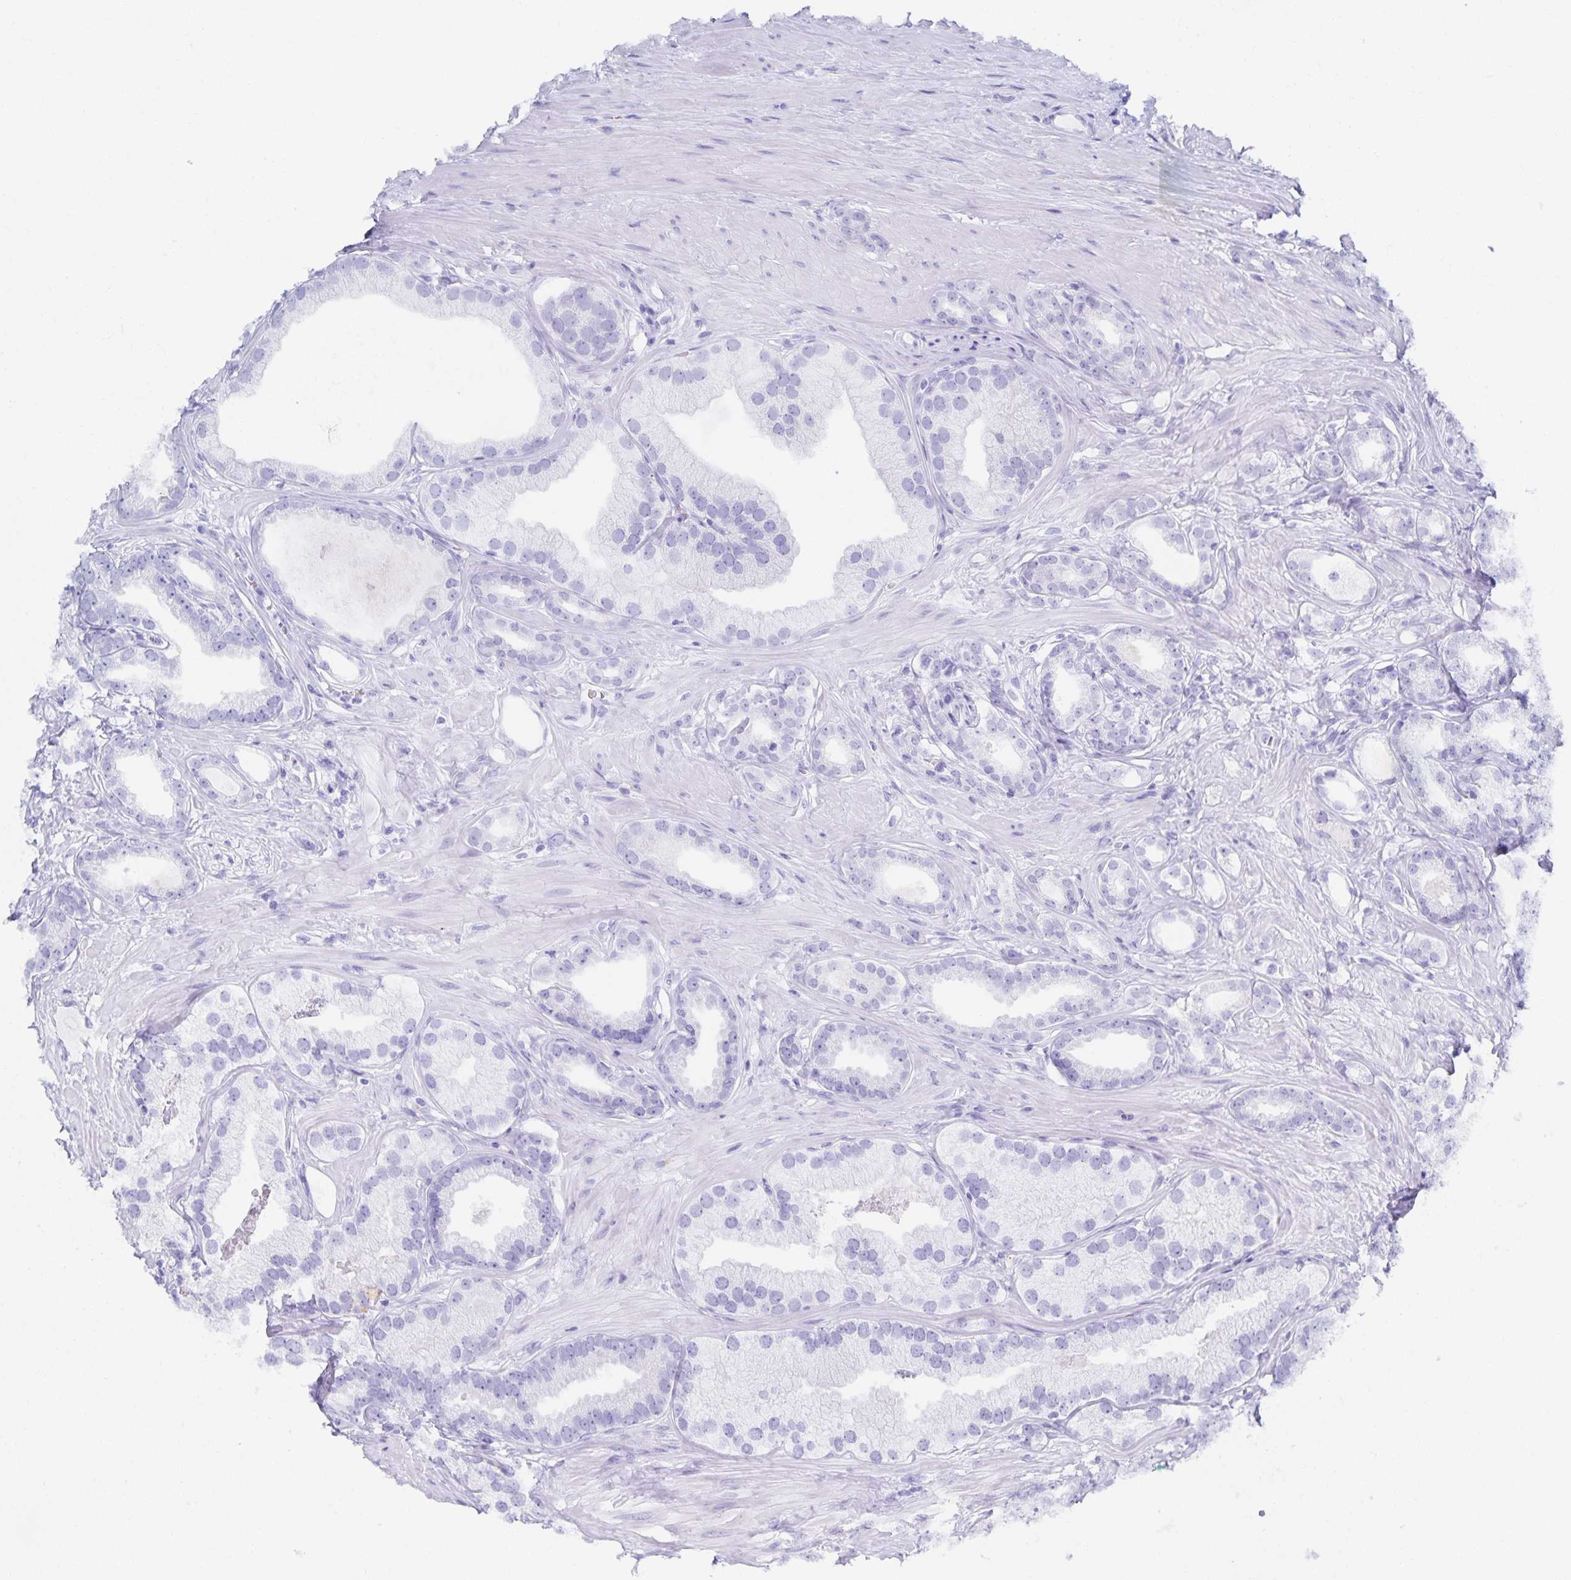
{"staining": {"intensity": "negative", "quantity": "none", "location": "none"}, "tissue": "prostate cancer", "cell_type": "Tumor cells", "image_type": "cancer", "snomed": [{"axis": "morphology", "description": "Adenocarcinoma, Low grade"}, {"axis": "topography", "description": "Prostate"}], "caption": "A high-resolution image shows immunohistochemistry (IHC) staining of prostate cancer, which exhibits no significant expression in tumor cells.", "gene": "SNTN", "patient": {"sex": "male", "age": 65}}